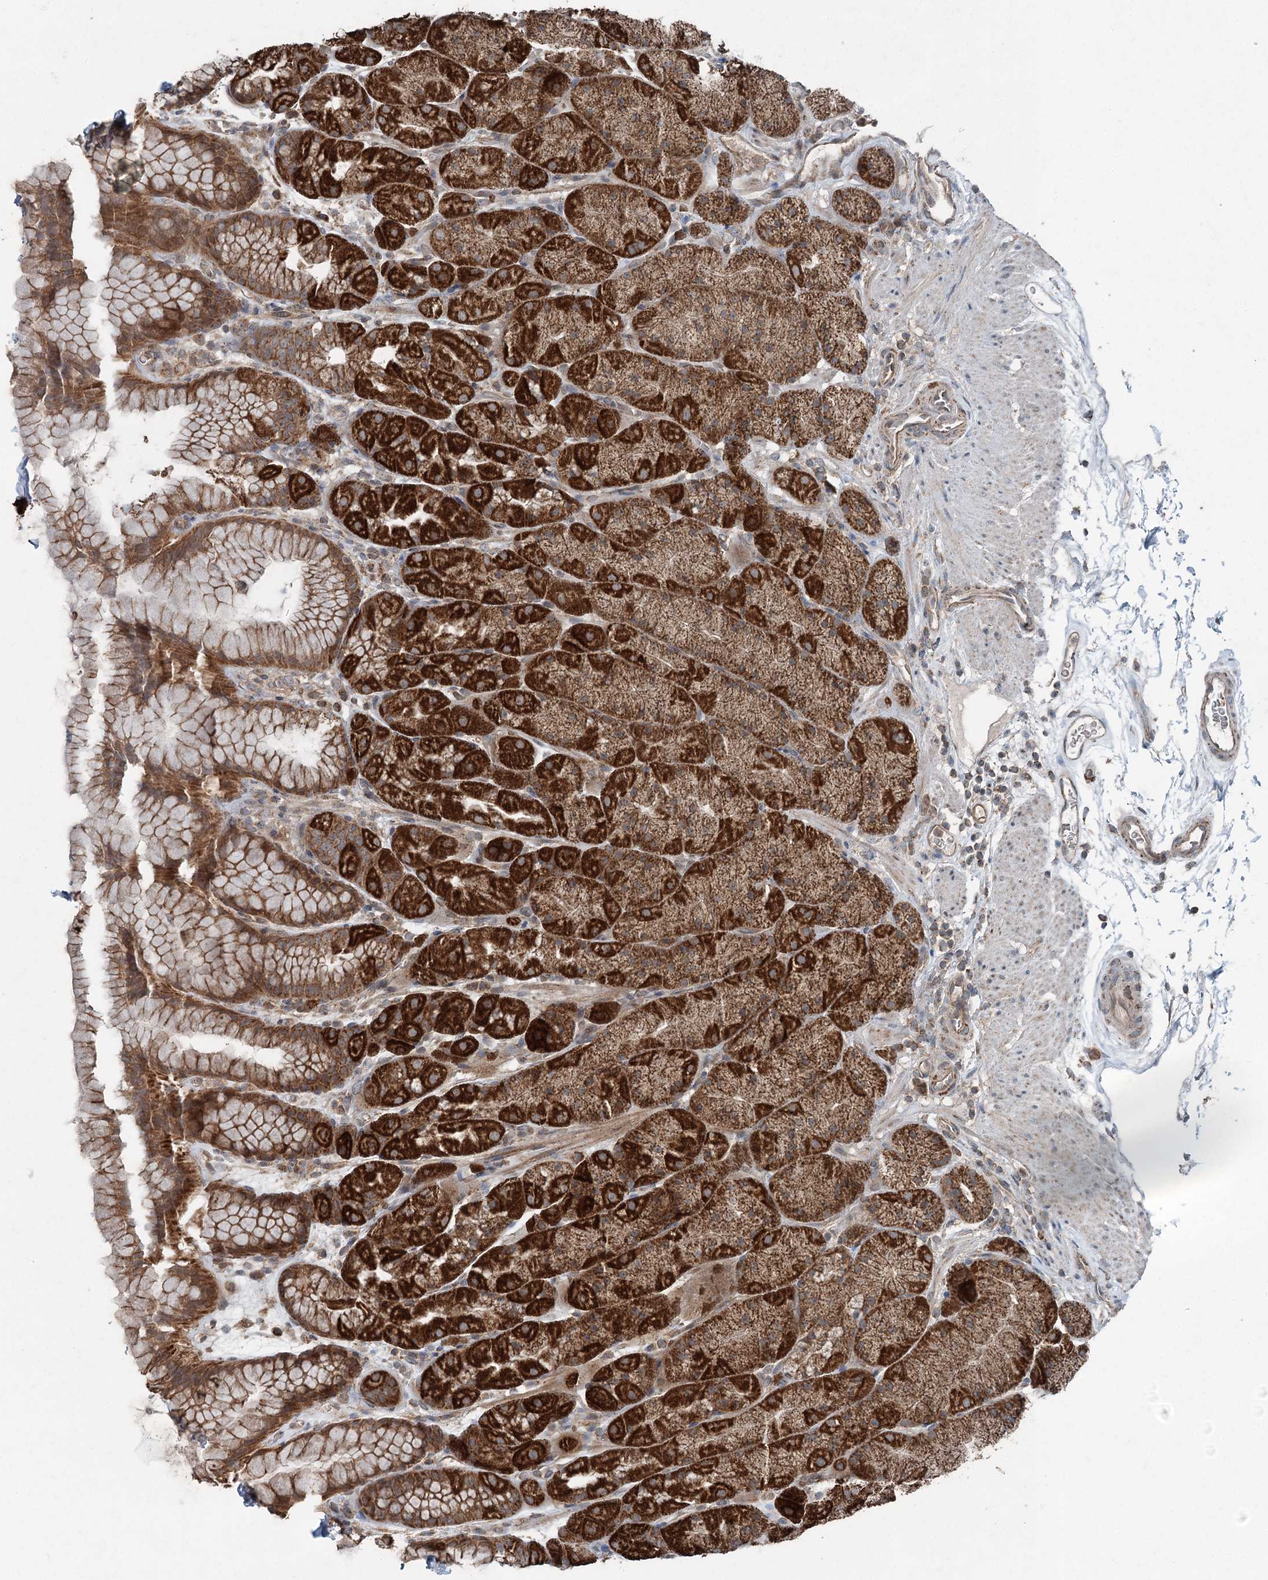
{"staining": {"intensity": "strong", "quantity": ">75%", "location": "cytoplasmic/membranous"}, "tissue": "stomach", "cell_type": "Glandular cells", "image_type": "normal", "snomed": [{"axis": "morphology", "description": "Normal tissue, NOS"}, {"axis": "topography", "description": "Stomach, upper"}, {"axis": "topography", "description": "Stomach, lower"}], "caption": "High-magnification brightfield microscopy of normal stomach stained with DAB (3,3'-diaminobenzidine) (brown) and counterstained with hematoxylin (blue). glandular cells exhibit strong cytoplasmic/membranous expression is present in about>75% of cells. The staining was performed using DAB (3,3'-diaminobenzidine) to visualize the protein expression in brown, while the nuclei were stained in blue with hematoxylin (Magnification: 20x).", "gene": "SKIC3", "patient": {"sex": "male", "age": 67}}